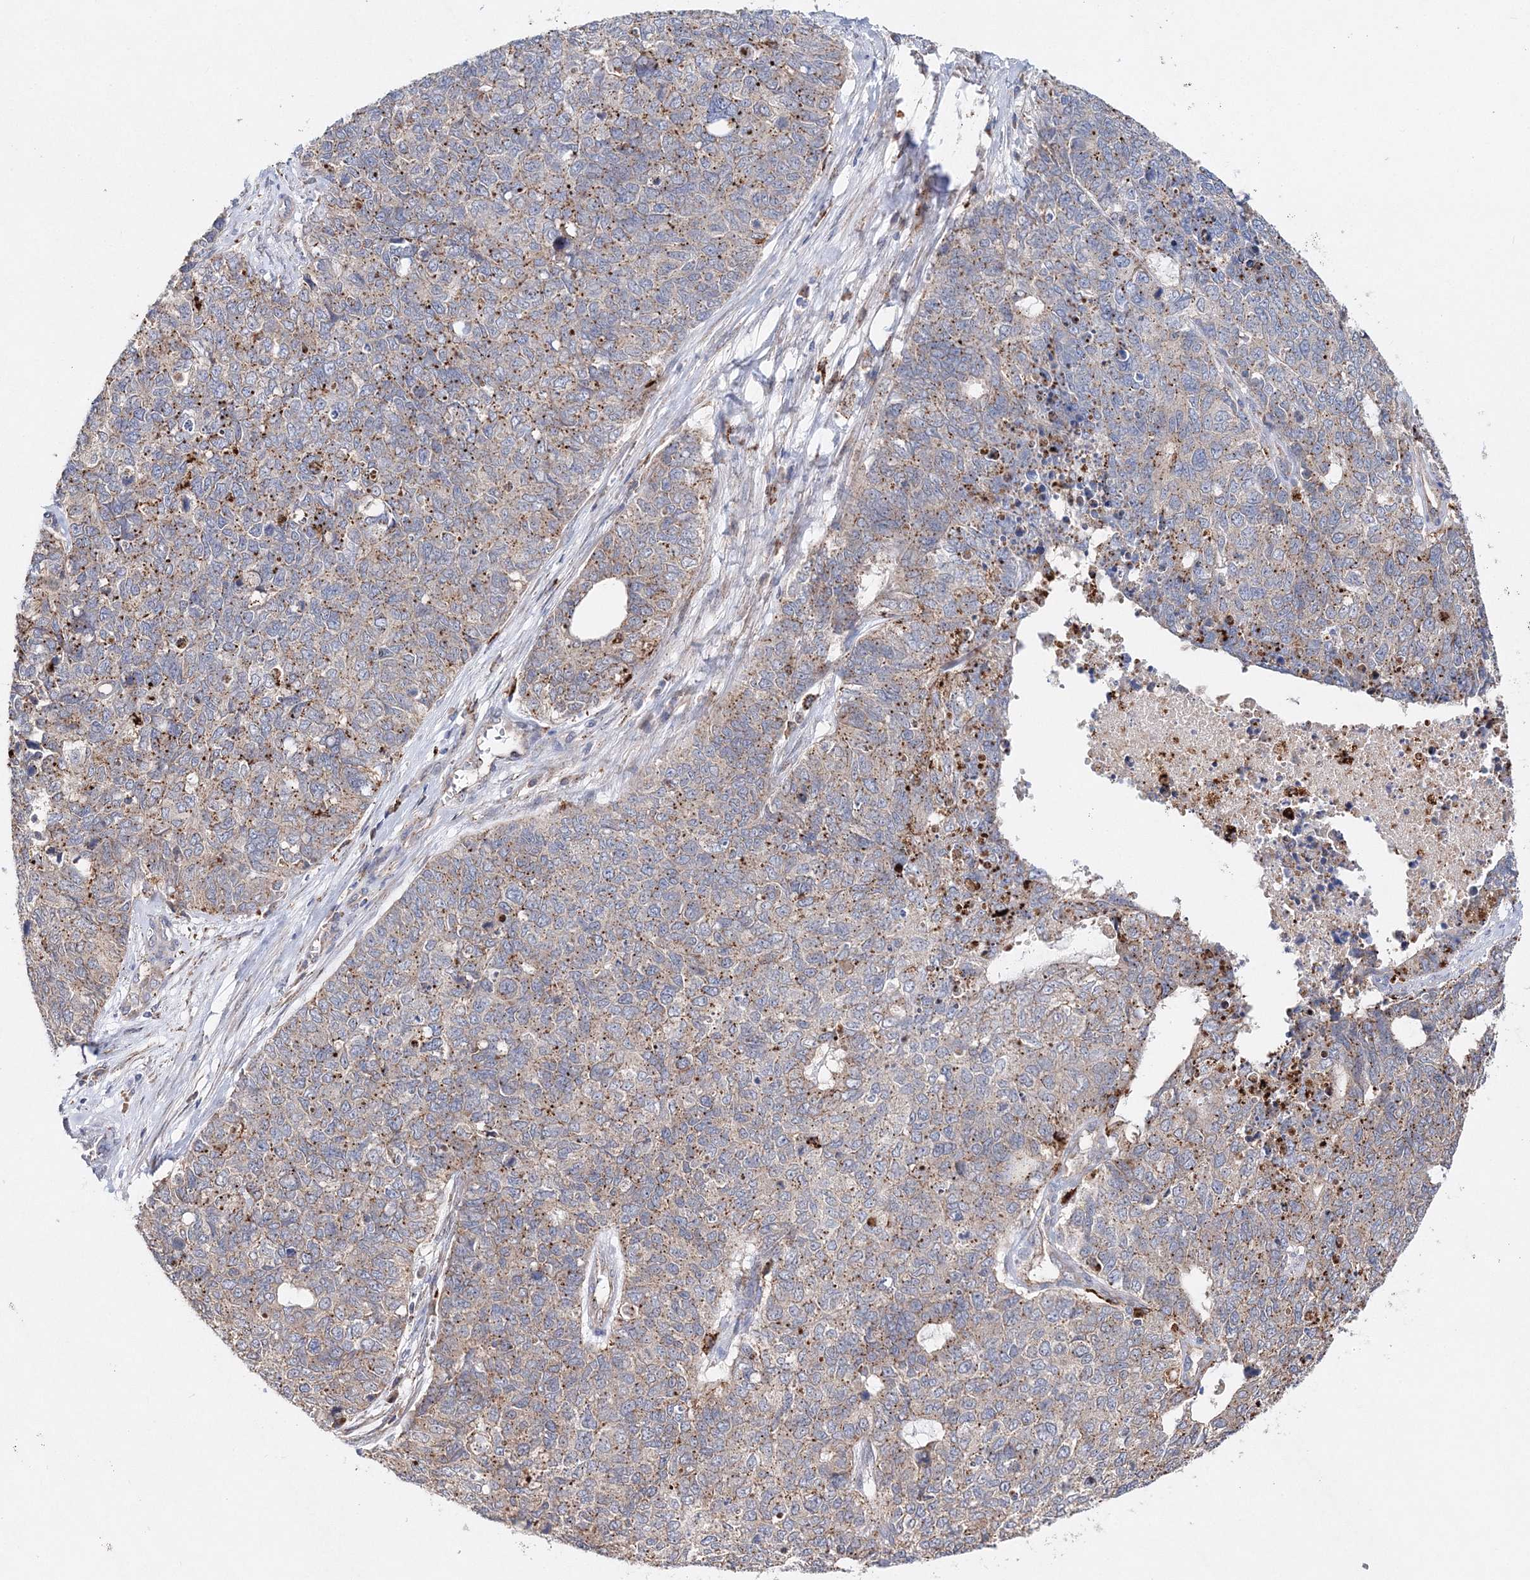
{"staining": {"intensity": "weak", "quantity": ">75%", "location": "cytoplasmic/membranous"}, "tissue": "cervical cancer", "cell_type": "Tumor cells", "image_type": "cancer", "snomed": [{"axis": "morphology", "description": "Squamous cell carcinoma, NOS"}, {"axis": "topography", "description": "Cervix"}], "caption": "Approximately >75% of tumor cells in cervical cancer exhibit weak cytoplasmic/membranous protein positivity as visualized by brown immunohistochemical staining.", "gene": "C3orf38", "patient": {"sex": "female", "age": 63}}